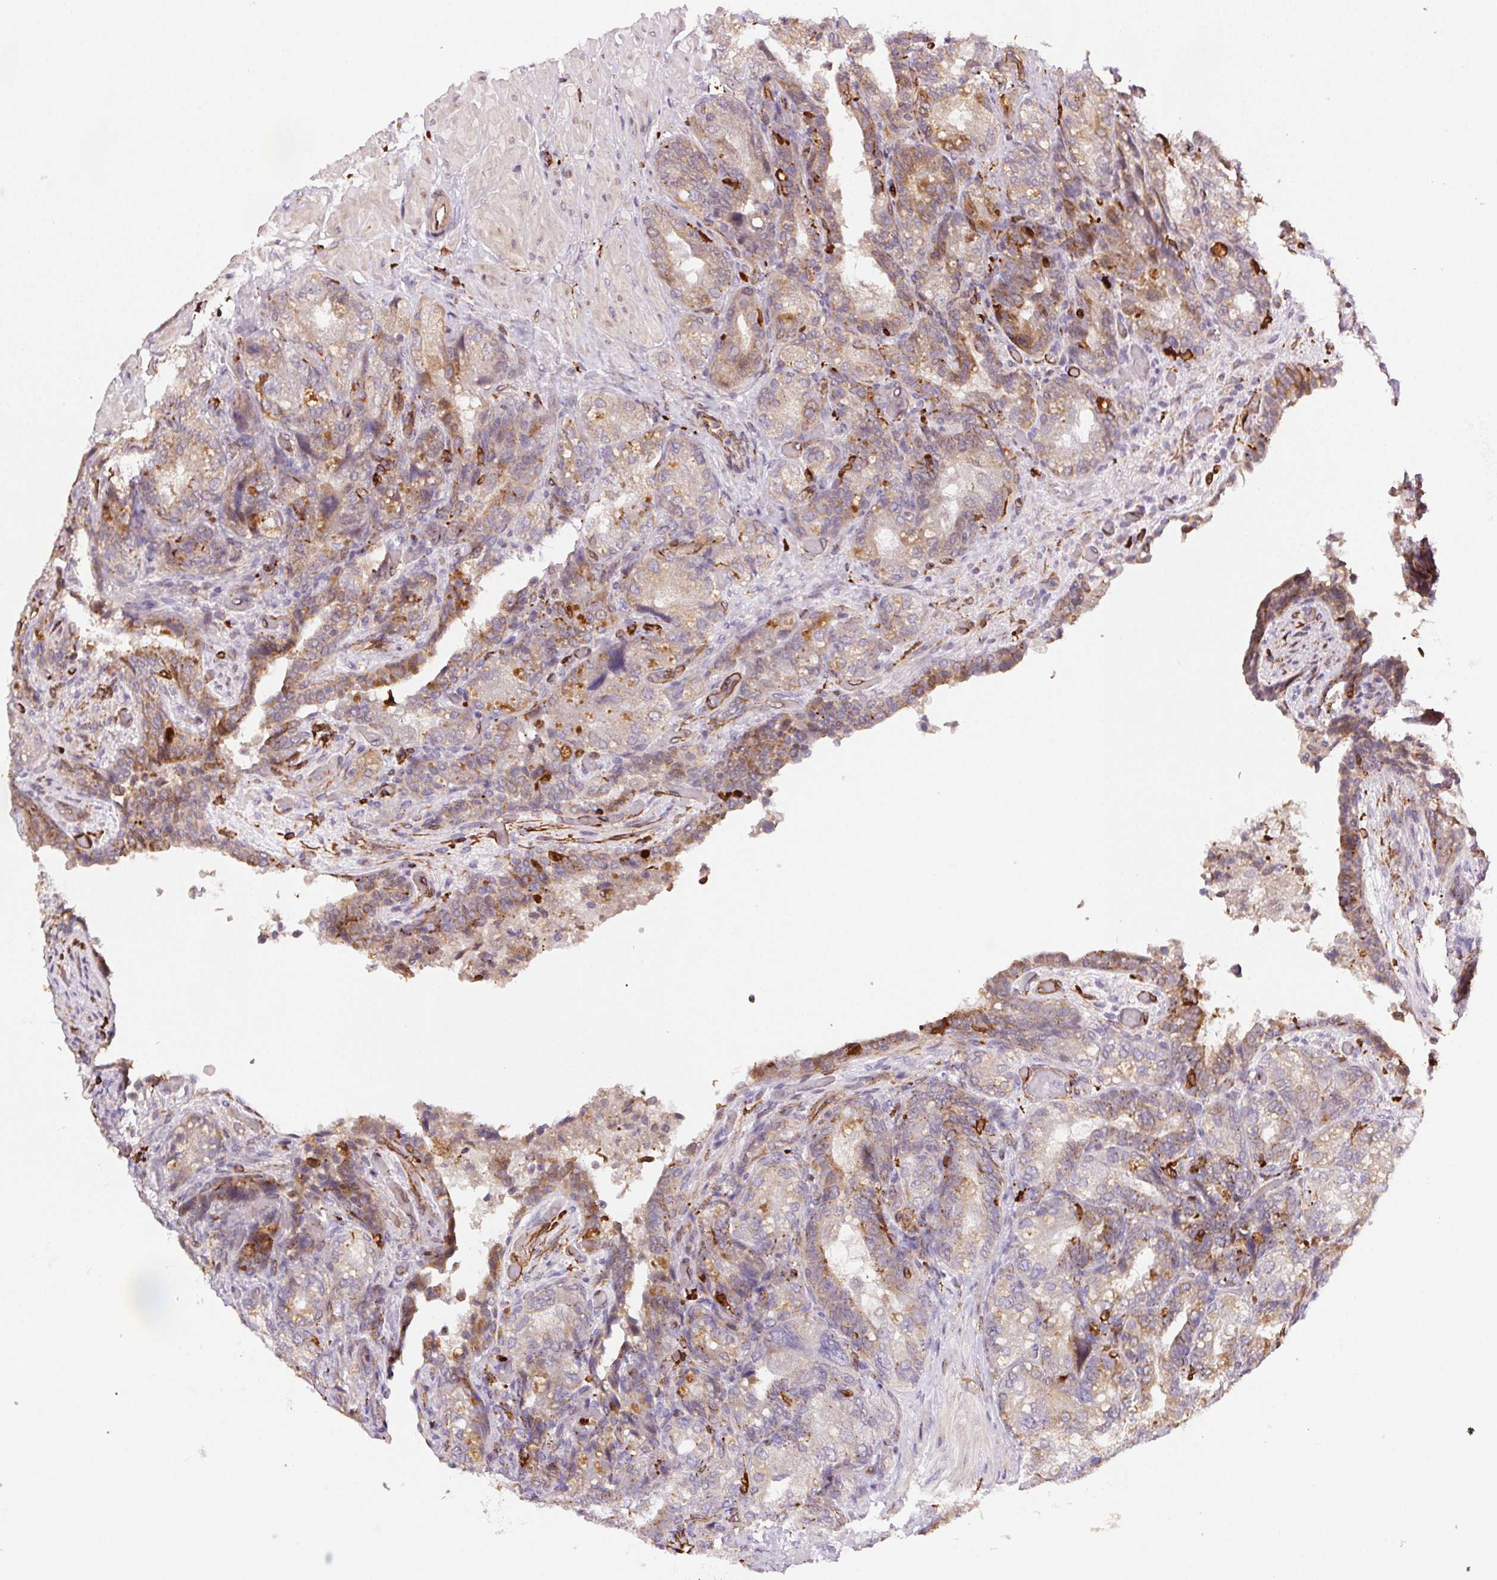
{"staining": {"intensity": "moderate", "quantity": "25%-75%", "location": "cytoplasmic/membranous"}, "tissue": "seminal vesicle", "cell_type": "Glandular cells", "image_type": "normal", "snomed": [{"axis": "morphology", "description": "Normal tissue, NOS"}, {"axis": "topography", "description": "Seminal veicle"}], "caption": "High-power microscopy captured an IHC histopathology image of normal seminal vesicle, revealing moderate cytoplasmic/membranous staining in approximately 25%-75% of glandular cells. (brown staining indicates protein expression, while blue staining denotes nuclei).", "gene": "RNASET2", "patient": {"sex": "male", "age": 57}}